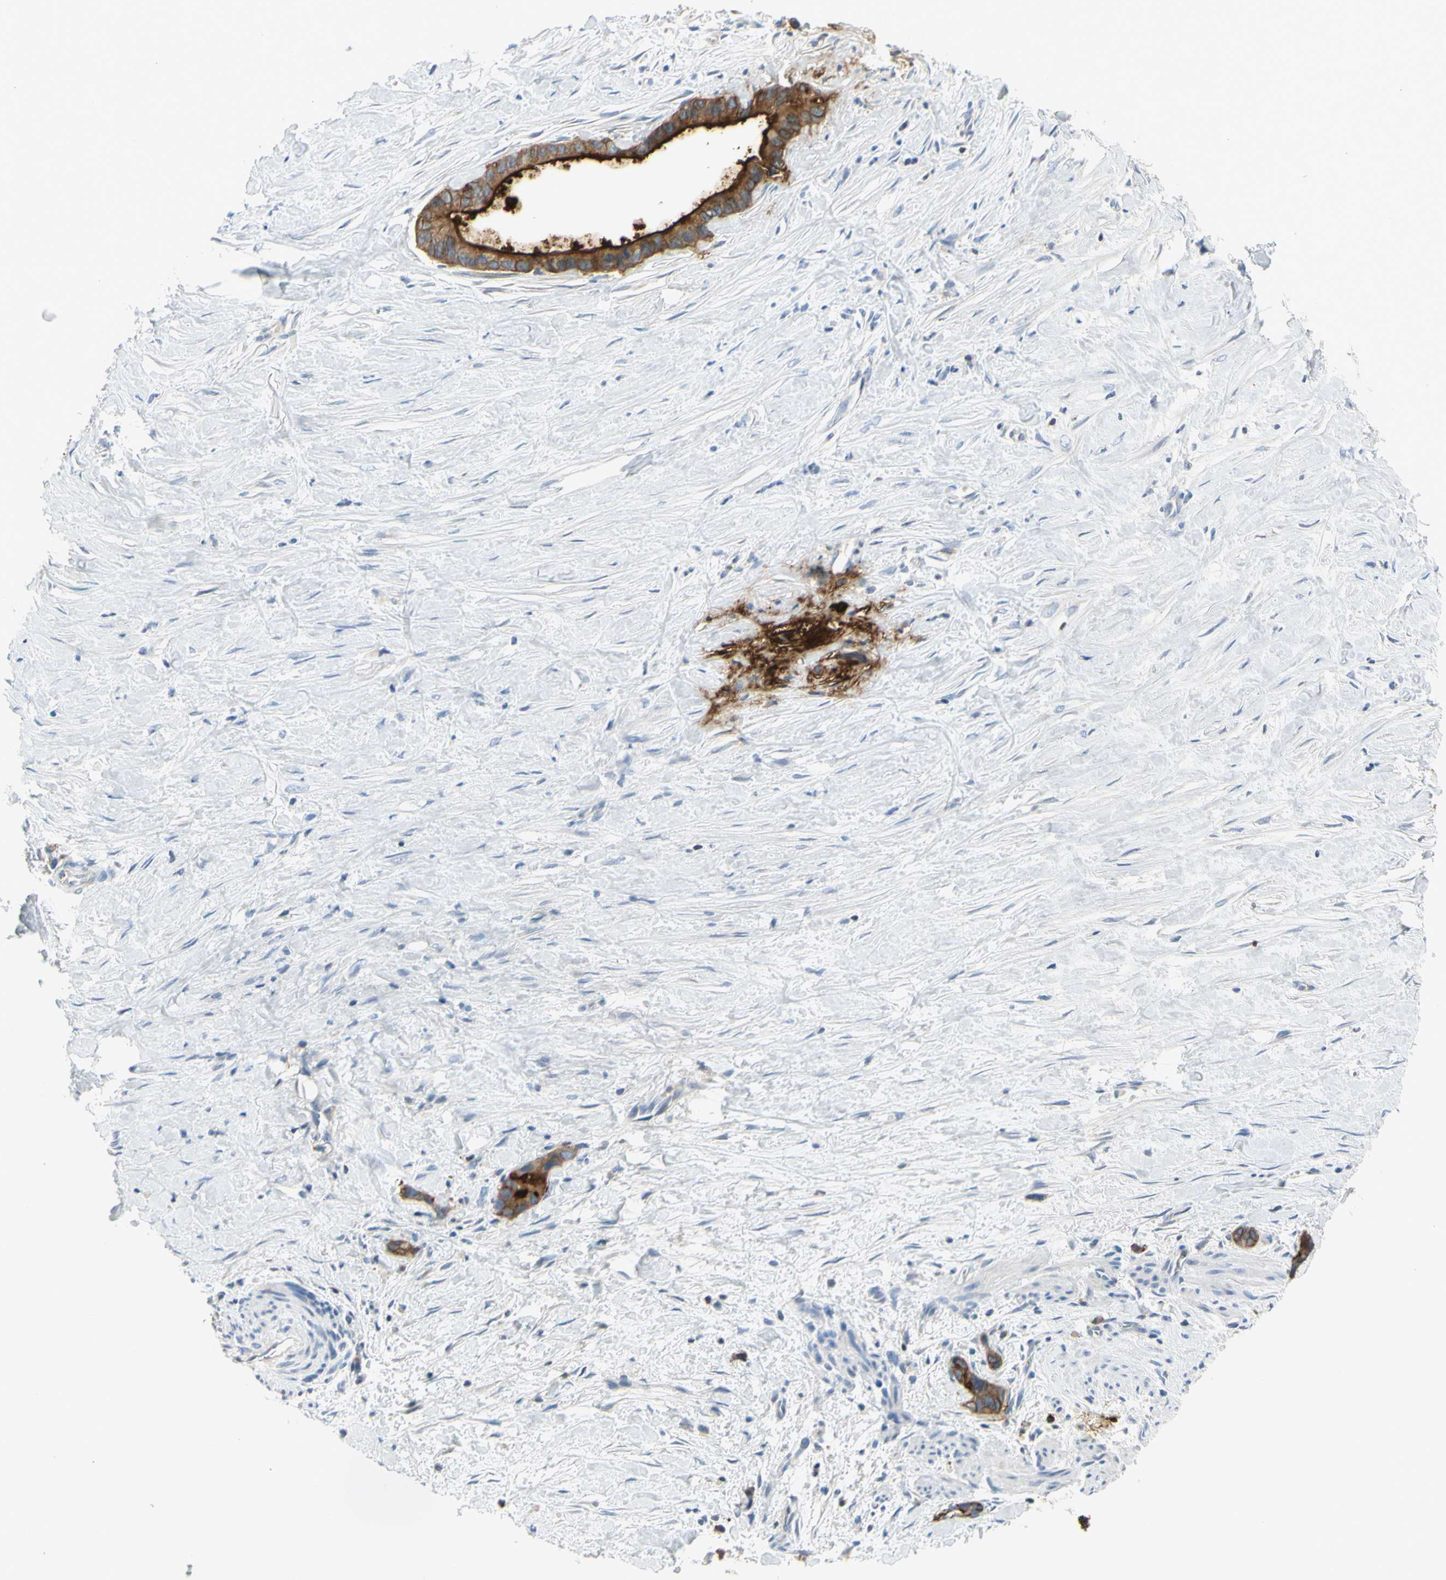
{"staining": {"intensity": "moderate", "quantity": ">75%", "location": "cytoplasmic/membranous"}, "tissue": "liver cancer", "cell_type": "Tumor cells", "image_type": "cancer", "snomed": [{"axis": "morphology", "description": "Cholangiocarcinoma"}, {"axis": "topography", "description": "Liver"}], "caption": "Immunohistochemical staining of liver cholangiocarcinoma demonstrates medium levels of moderate cytoplasmic/membranous protein expression in about >75% of tumor cells.", "gene": "MUC1", "patient": {"sex": "female", "age": 55}}